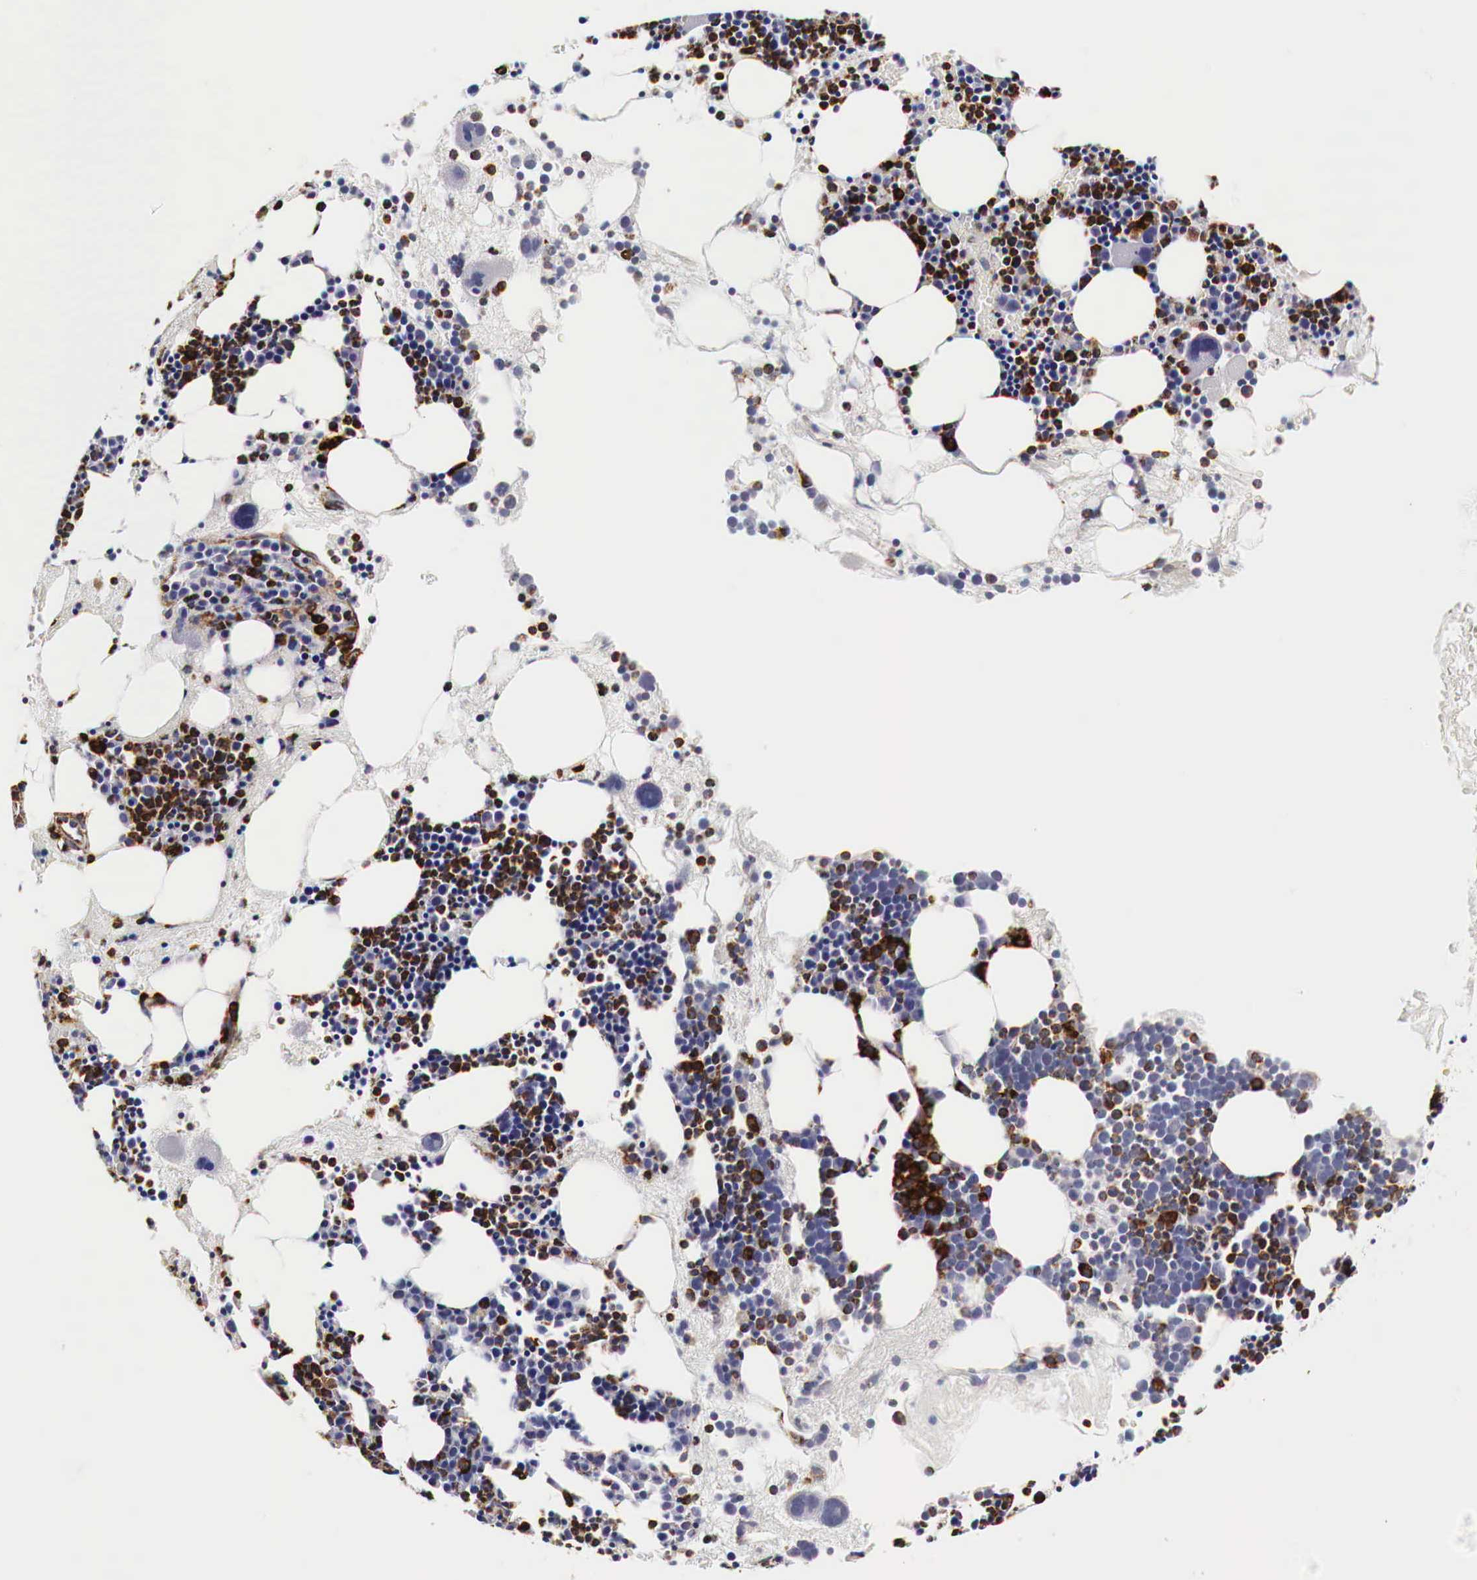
{"staining": {"intensity": "strong", "quantity": "25%-75%", "location": "cytoplasmic/membranous"}, "tissue": "bone marrow", "cell_type": "Hematopoietic cells", "image_type": "normal", "snomed": [{"axis": "morphology", "description": "Normal tissue, NOS"}, {"axis": "topography", "description": "Bone marrow"}], "caption": "Hematopoietic cells exhibit high levels of strong cytoplasmic/membranous expression in about 25%-75% of cells in benign human bone marrow.", "gene": "CKAP4", "patient": {"sex": "male", "age": 75}}